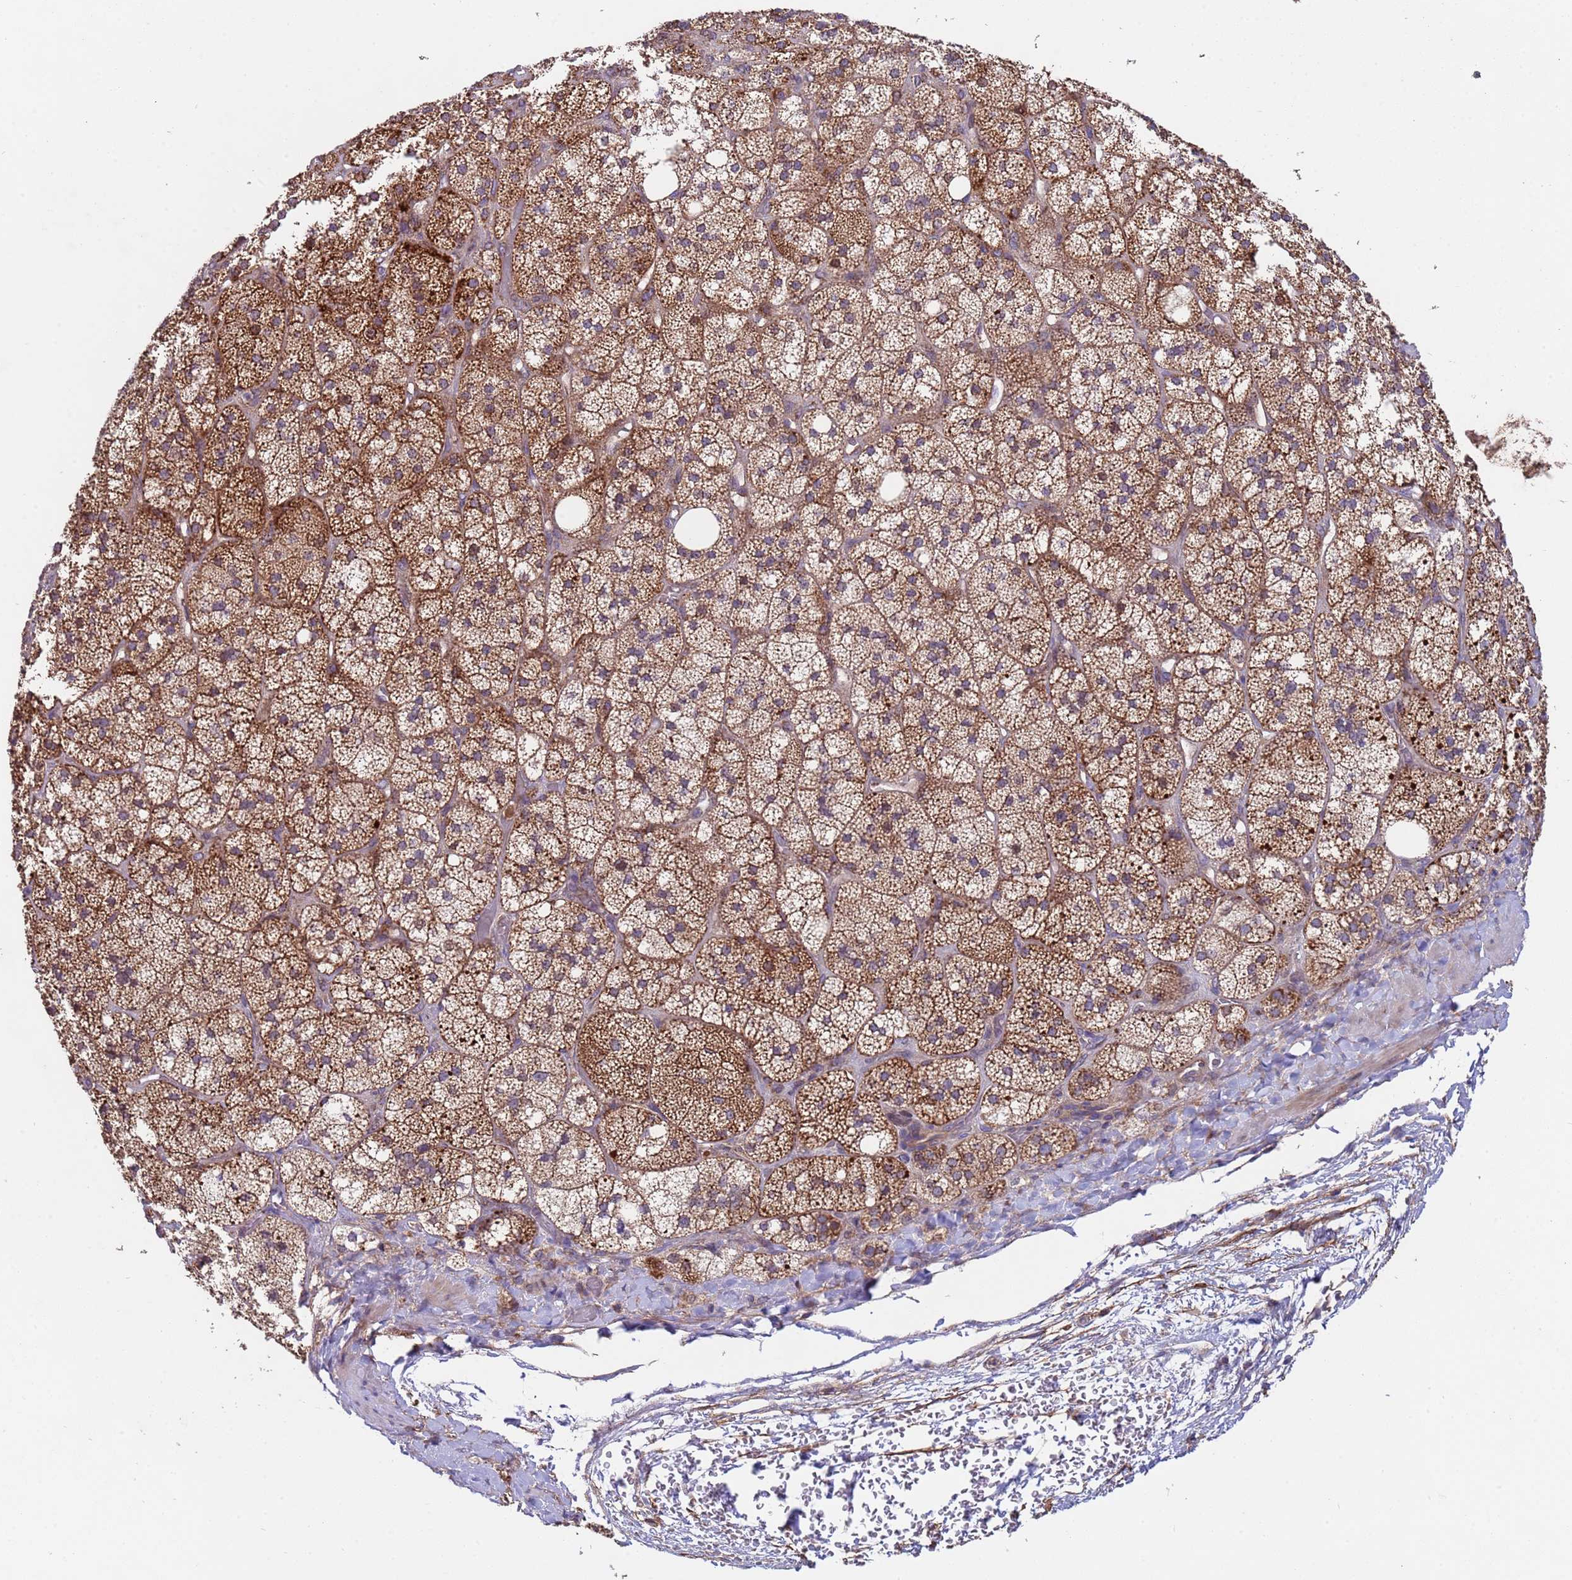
{"staining": {"intensity": "strong", "quantity": ">75%", "location": "cytoplasmic/membranous"}, "tissue": "adrenal gland", "cell_type": "Glandular cells", "image_type": "normal", "snomed": [{"axis": "morphology", "description": "Normal tissue, NOS"}, {"axis": "topography", "description": "Adrenal gland"}], "caption": "The photomicrograph exhibits a brown stain indicating the presence of a protein in the cytoplasmic/membranous of glandular cells in adrenal gland.", "gene": "ACAD8", "patient": {"sex": "male", "age": 61}}